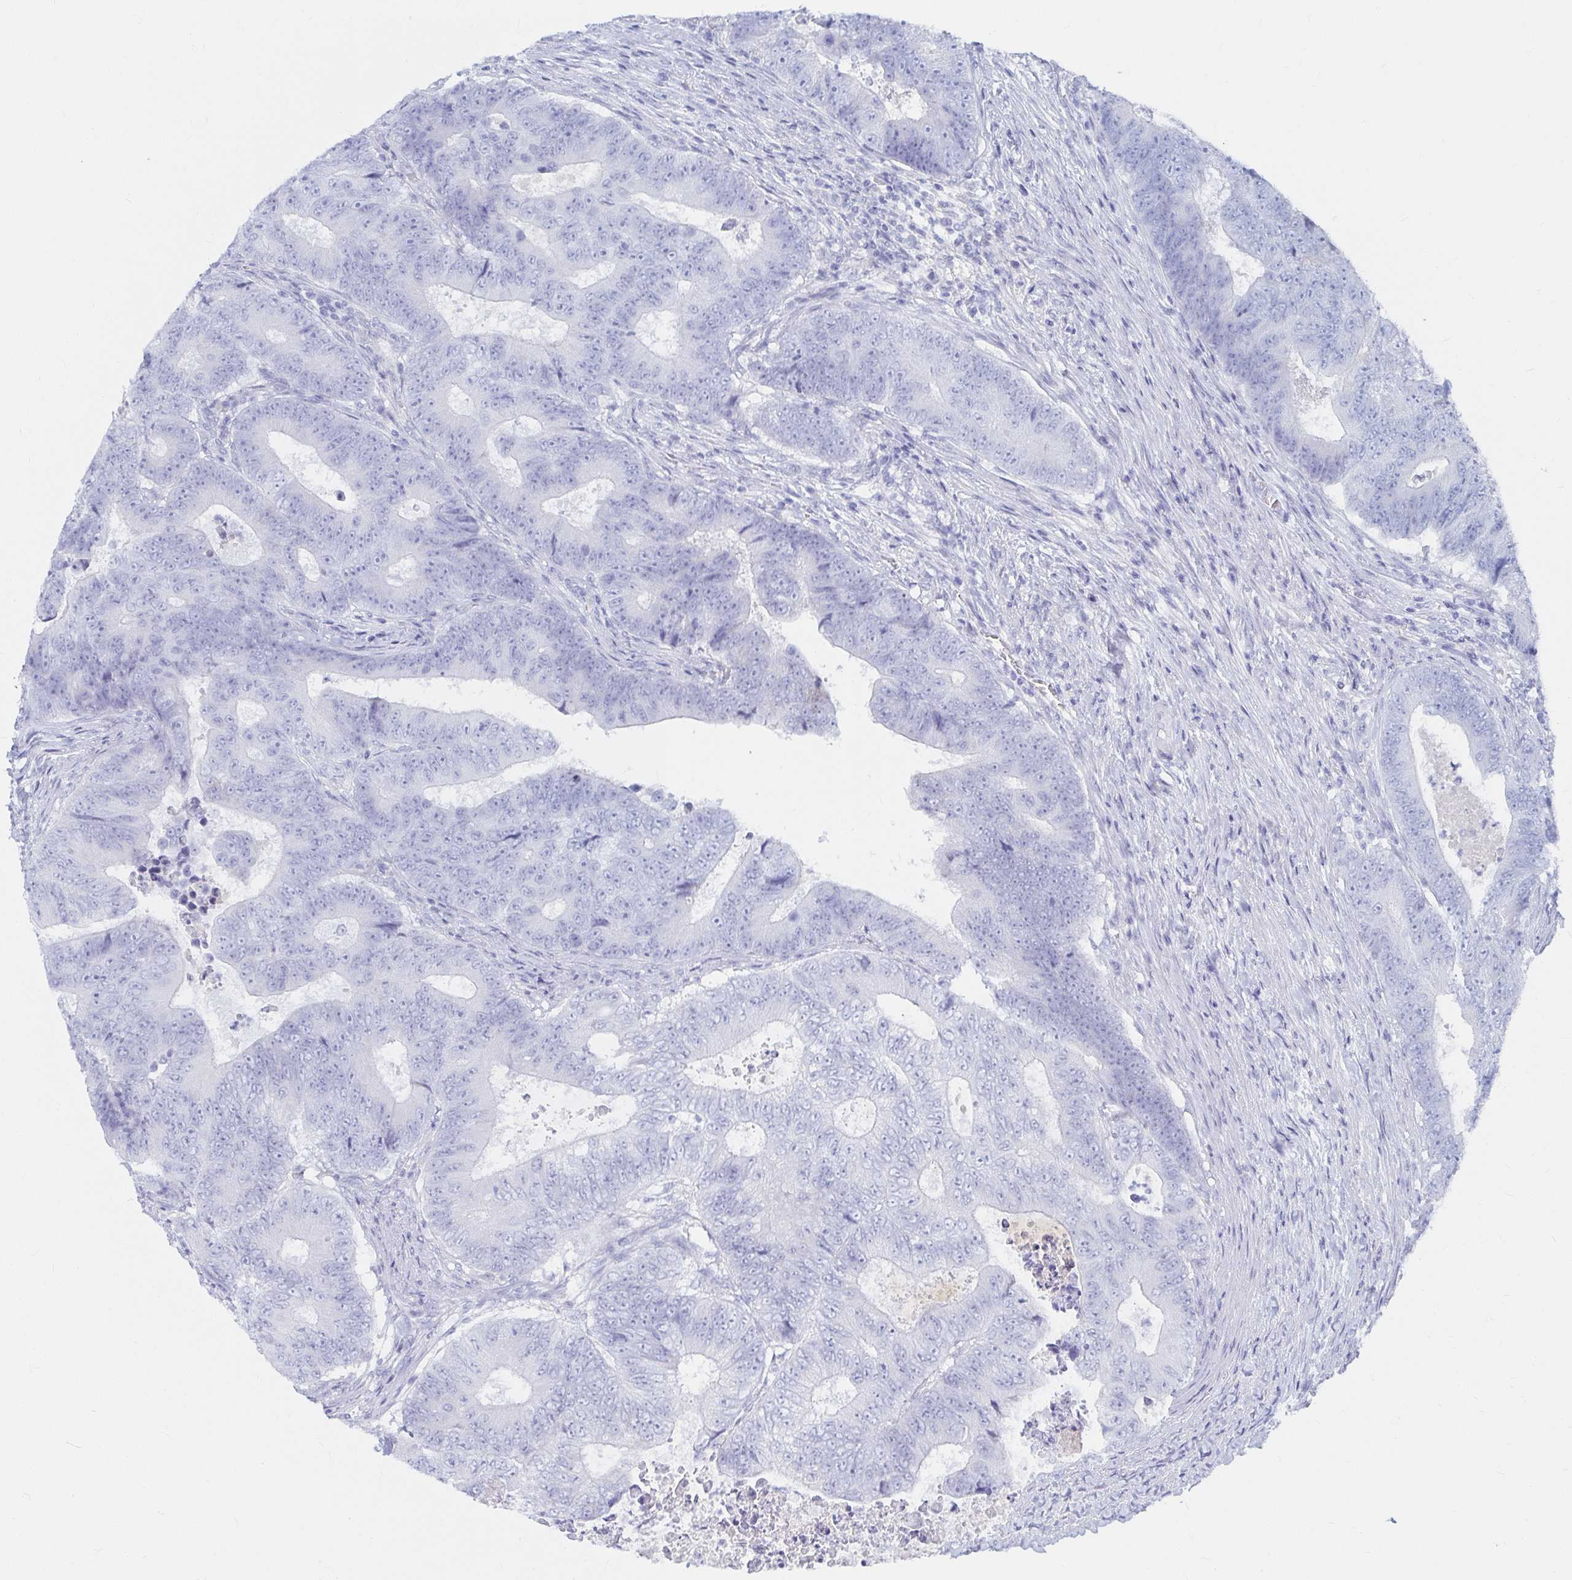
{"staining": {"intensity": "negative", "quantity": "none", "location": "none"}, "tissue": "colorectal cancer", "cell_type": "Tumor cells", "image_type": "cancer", "snomed": [{"axis": "morphology", "description": "Adenocarcinoma, NOS"}, {"axis": "topography", "description": "Colon"}], "caption": "There is no significant staining in tumor cells of colorectal cancer.", "gene": "CA9", "patient": {"sex": "female", "age": 48}}